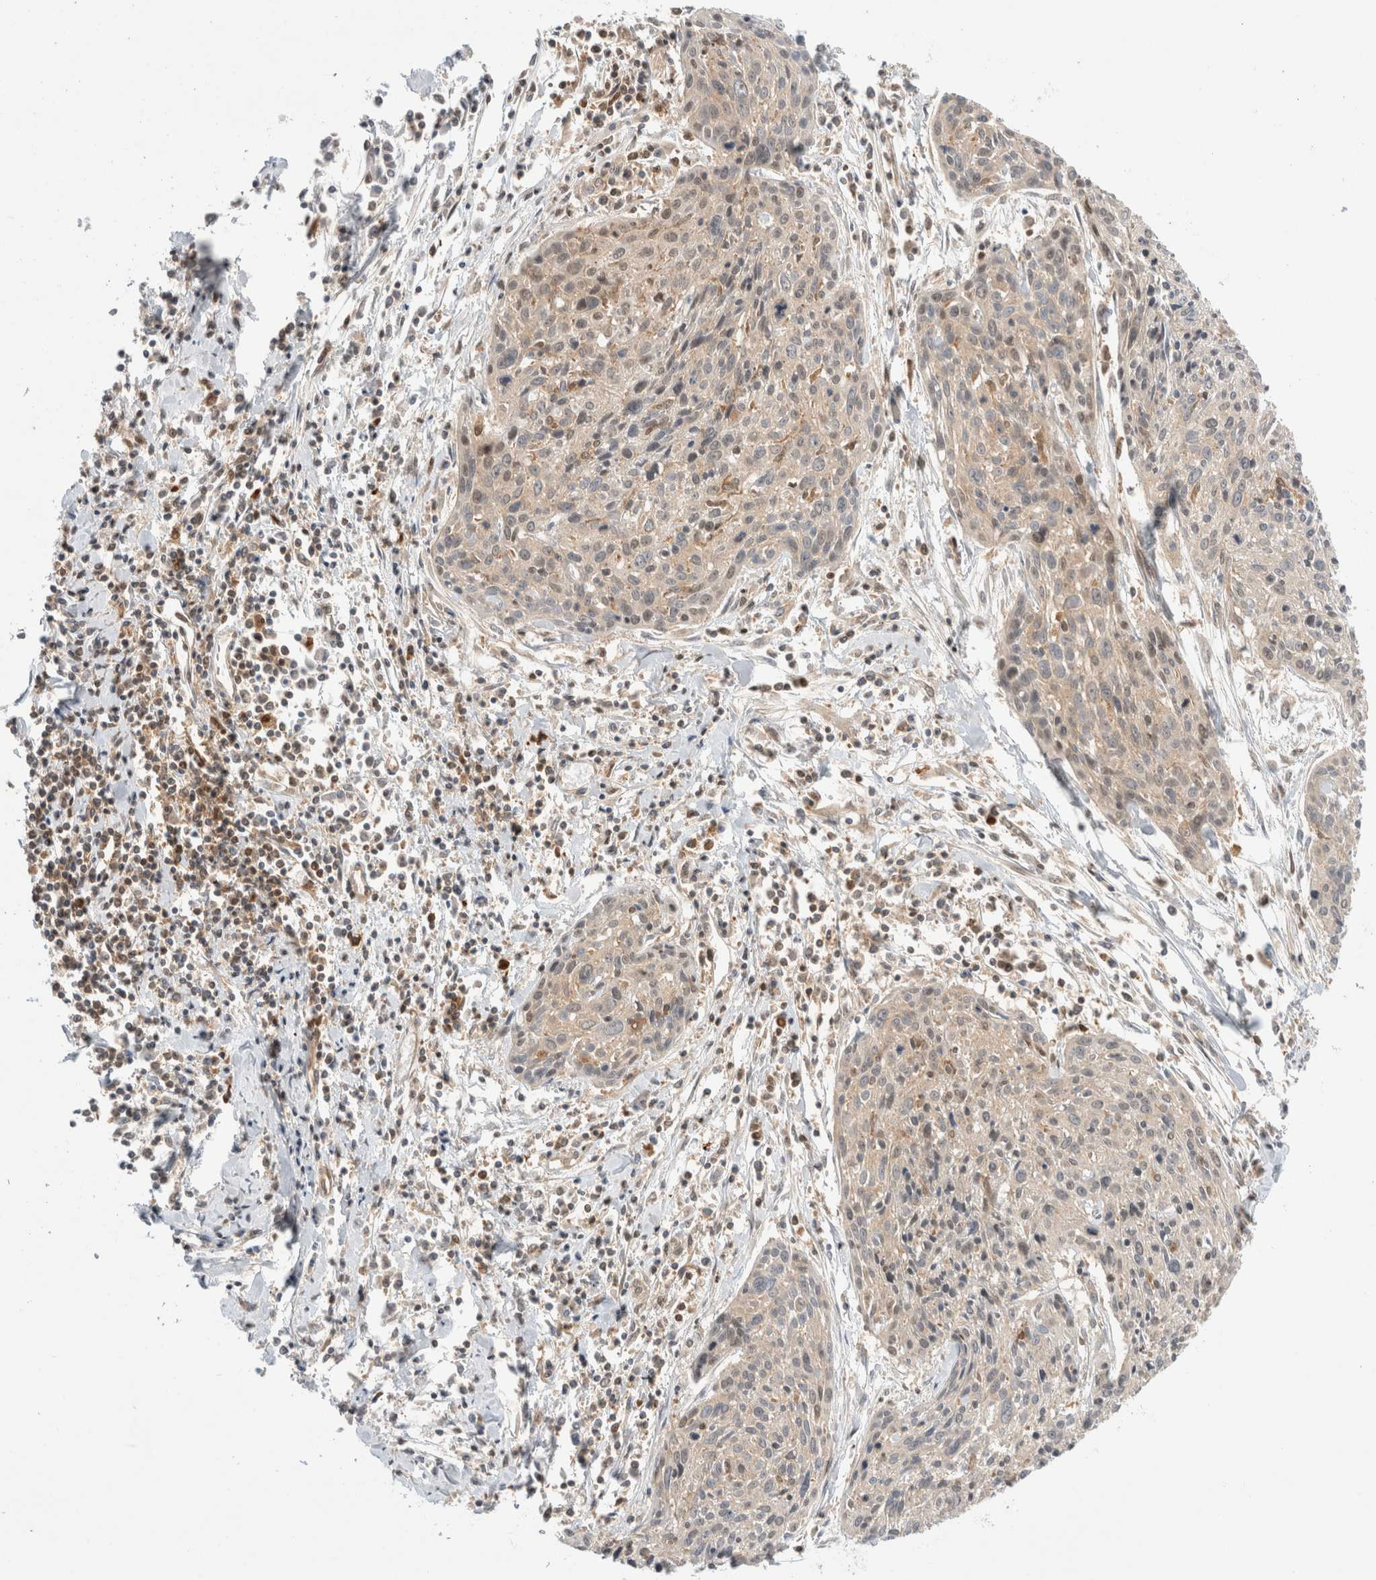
{"staining": {"intensity": "weak", "quantity": "<25%", "location": "cytoplasmic/membranous"}, "tissue": "cervical cancer", "cell_type": "Tumor cells", "image_type": "cancer", "snomed": [{"axis": "morphology", "description": "Squamous cell carcinoma, NOS"}, {"axis": "topography", "description": "Cervix"}], "caption": "The micrograph displays no staining of tumor cells in cervical cancer.", "gene": "NFKB1", "patient": {"sex": "female", "age": 51}}